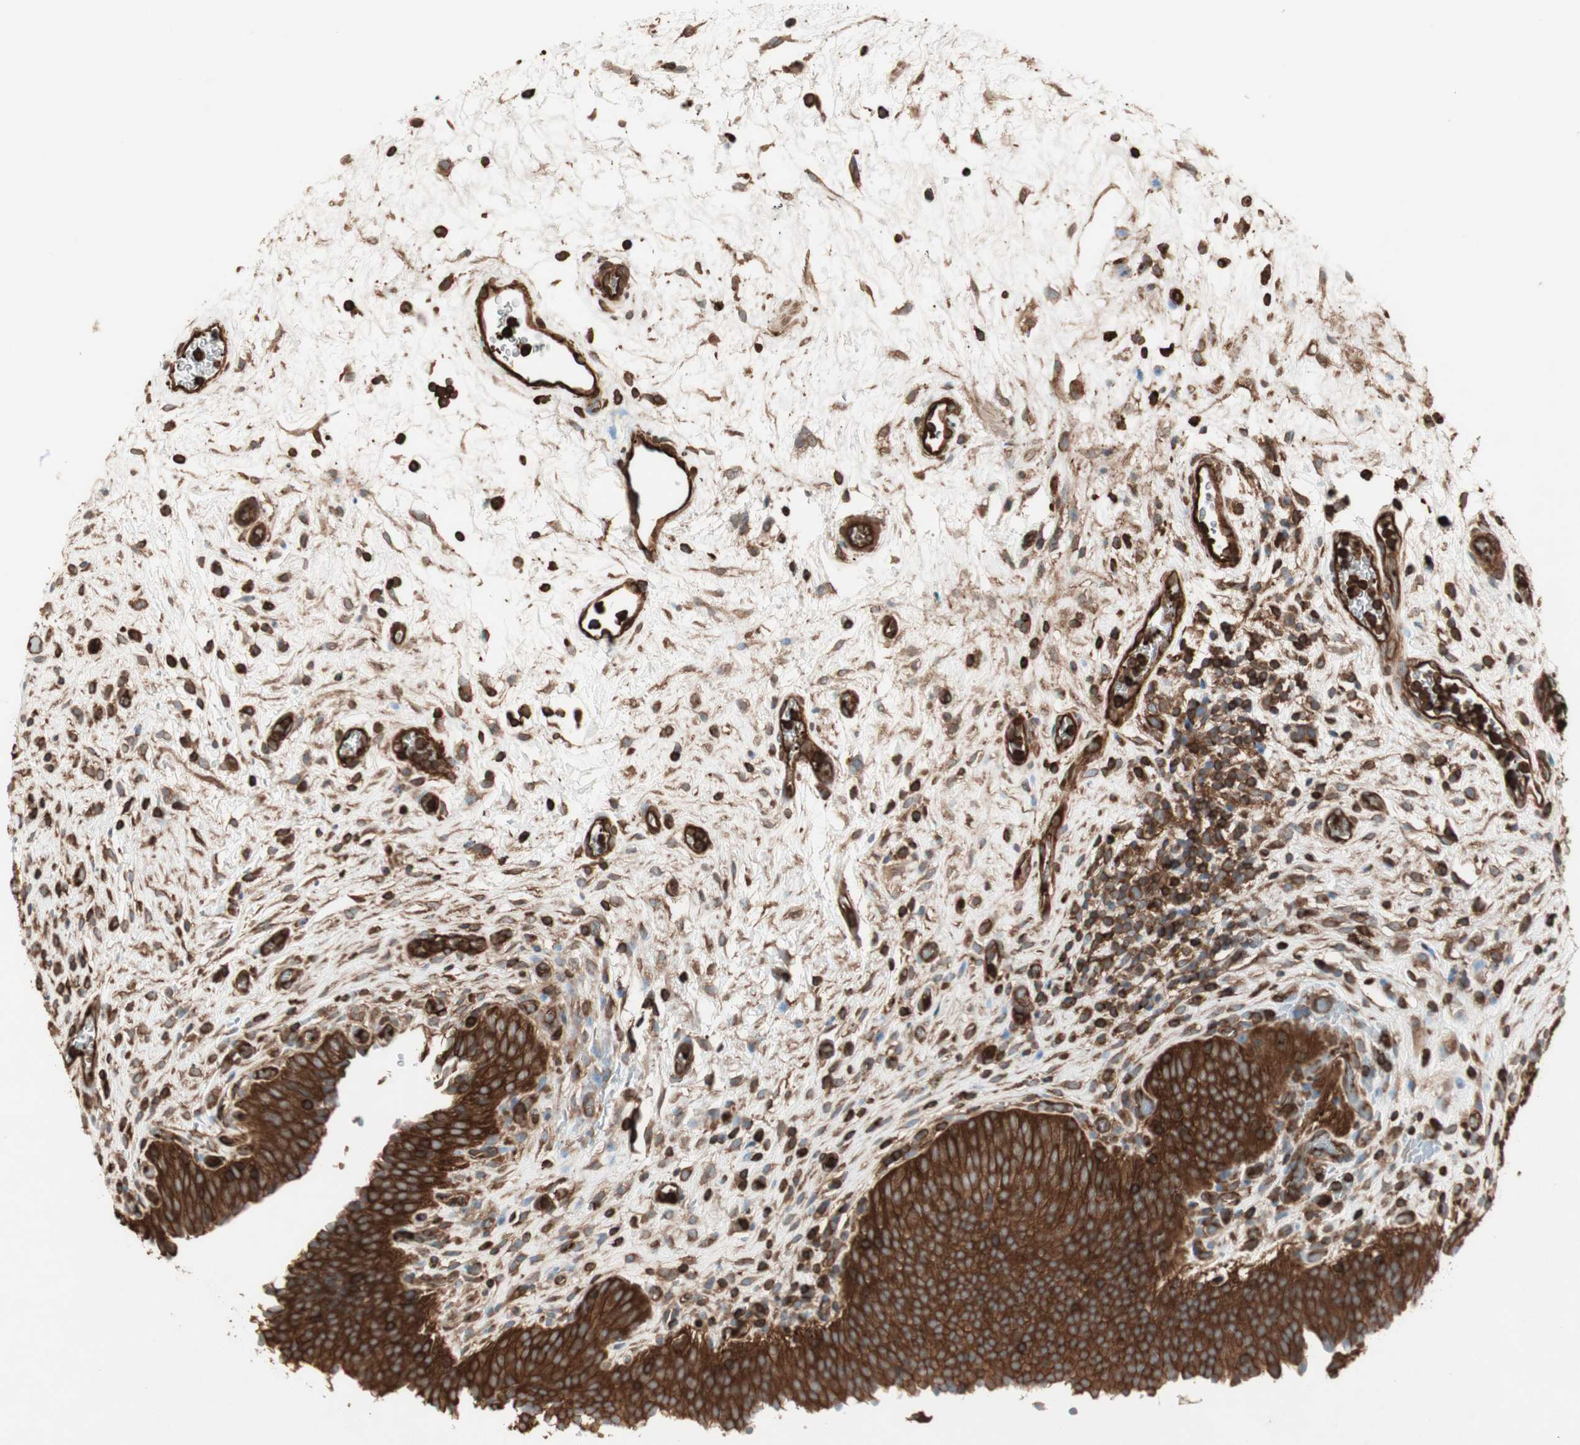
{"staining": {"intensity": "strong", "quantity": ">75%", "location": "cytoplasmic/membranous"}, "tissue": "urinary bladder", "cell_type": "Urothelial cells", "image_type": "normal", "snomed": [{"axis": "morphology", "description": "Normal tissue, NOS"}, {"axis": "topography", "description": "Urinary bladder"}], "caption": "The image displays immunohistochemical staining of benign urinary bladder. There is strong cytoplasmic/membranous staining is seen in approximately >75% of urothelial cells. Using DAB (brown) and hematoxylin (blue) stains, captured at high magnification using brightfield microscopy.", "gene": "TCP11L1", "patient": {"sex": "male", "age": 51}}